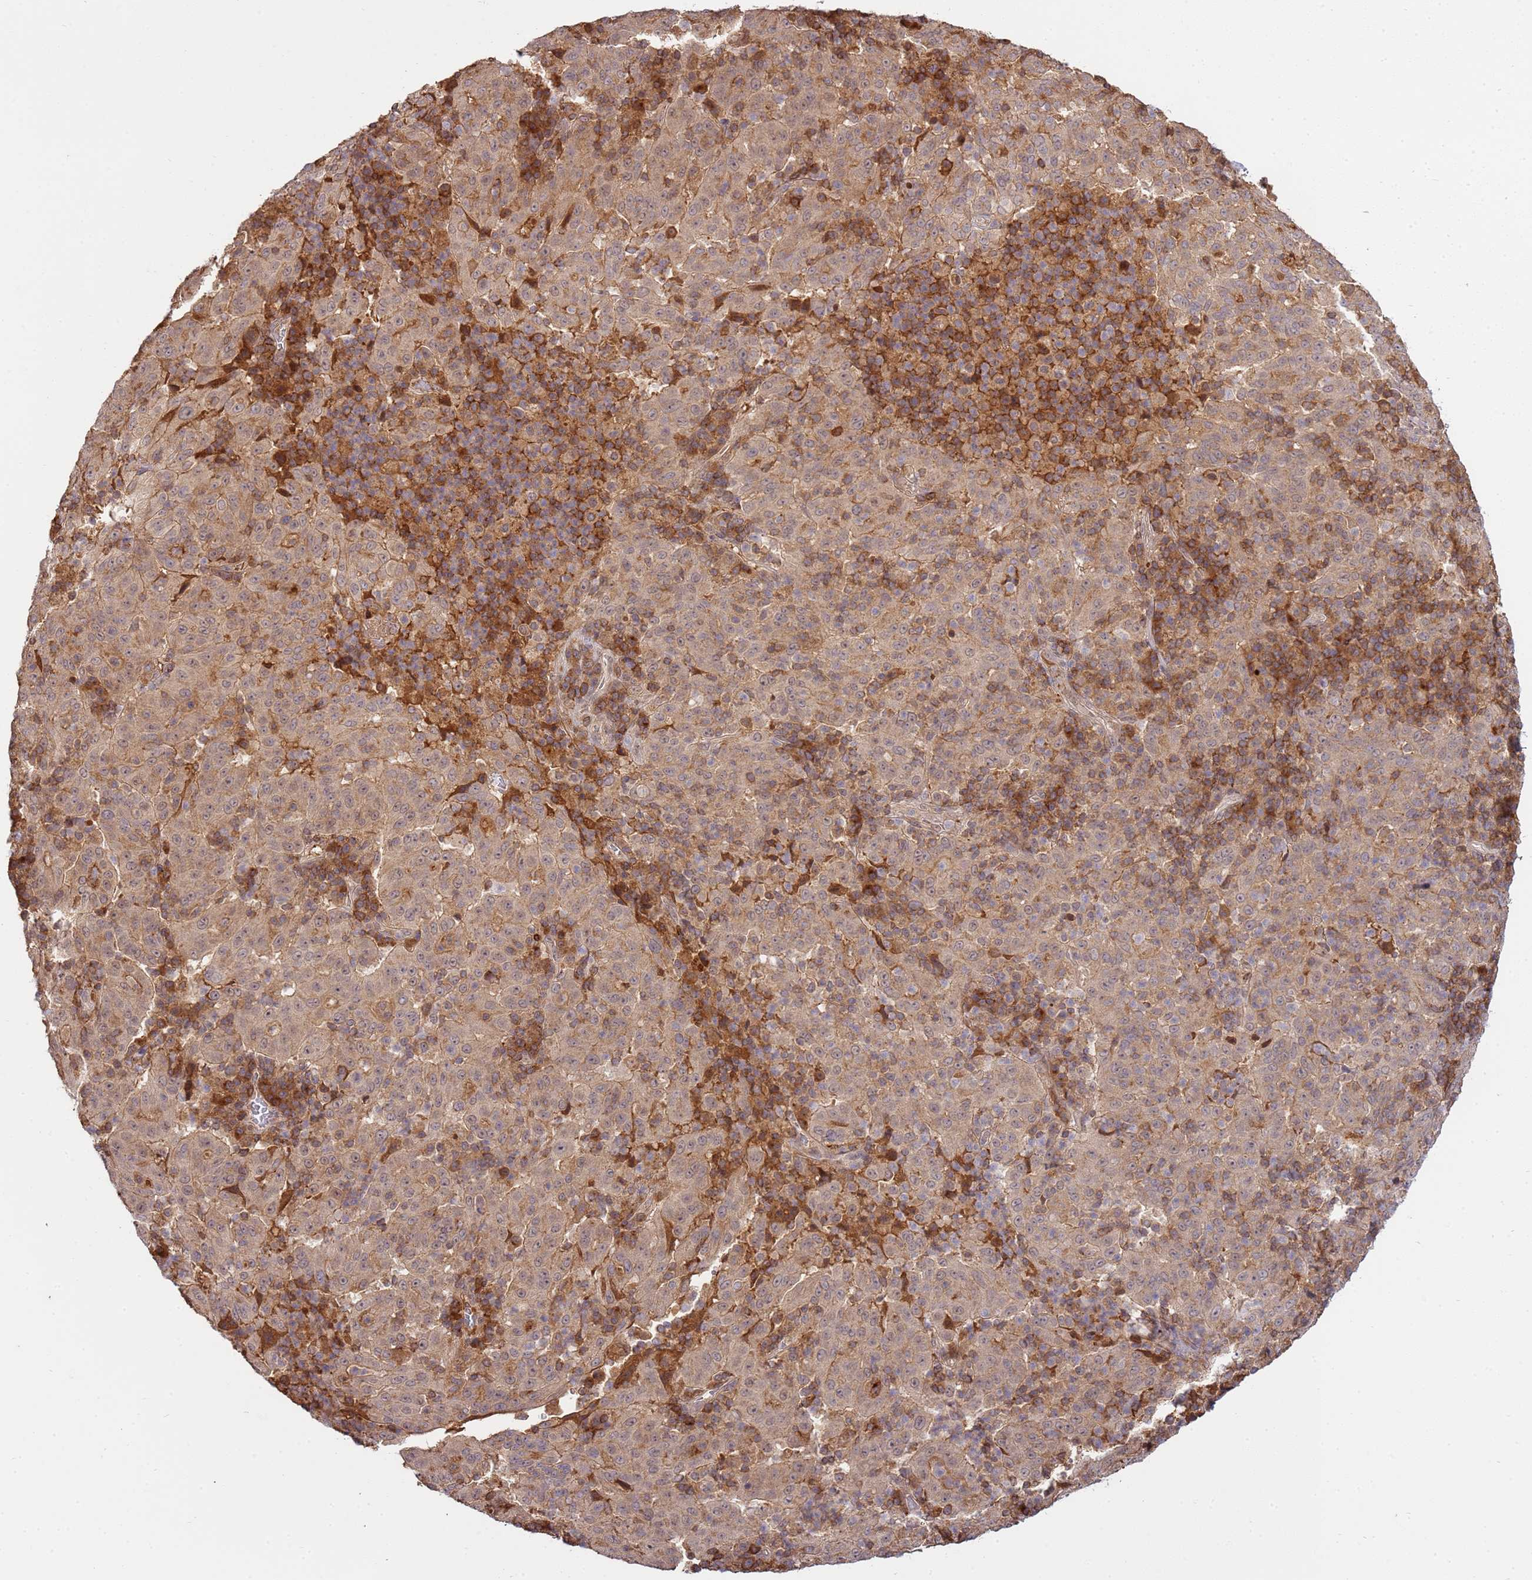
{"staining": {"intensity": "strong", "quantity": "<25%", "location": "cytoplasmic/membranous"}, "tissue": "pancreatic cancer", "cell_type": "Tumor cells", "image_type": "cancer", "snomed": [{"axis": "morphology", "description": "Adenocarcinoma, NOS"}, {"axis": "topography", "description": "Pancreas"}], "caption": "An immunohistochemistry photomicrograph of neoplastic tissue is shown. Protein staining in brown shows strong cytoplasmic/membranous positivity in adenocarcinoma (pancreatic) within tumor cells.", "gene": "ZNF624", "patient": {"sex": "male", "age": 63}}